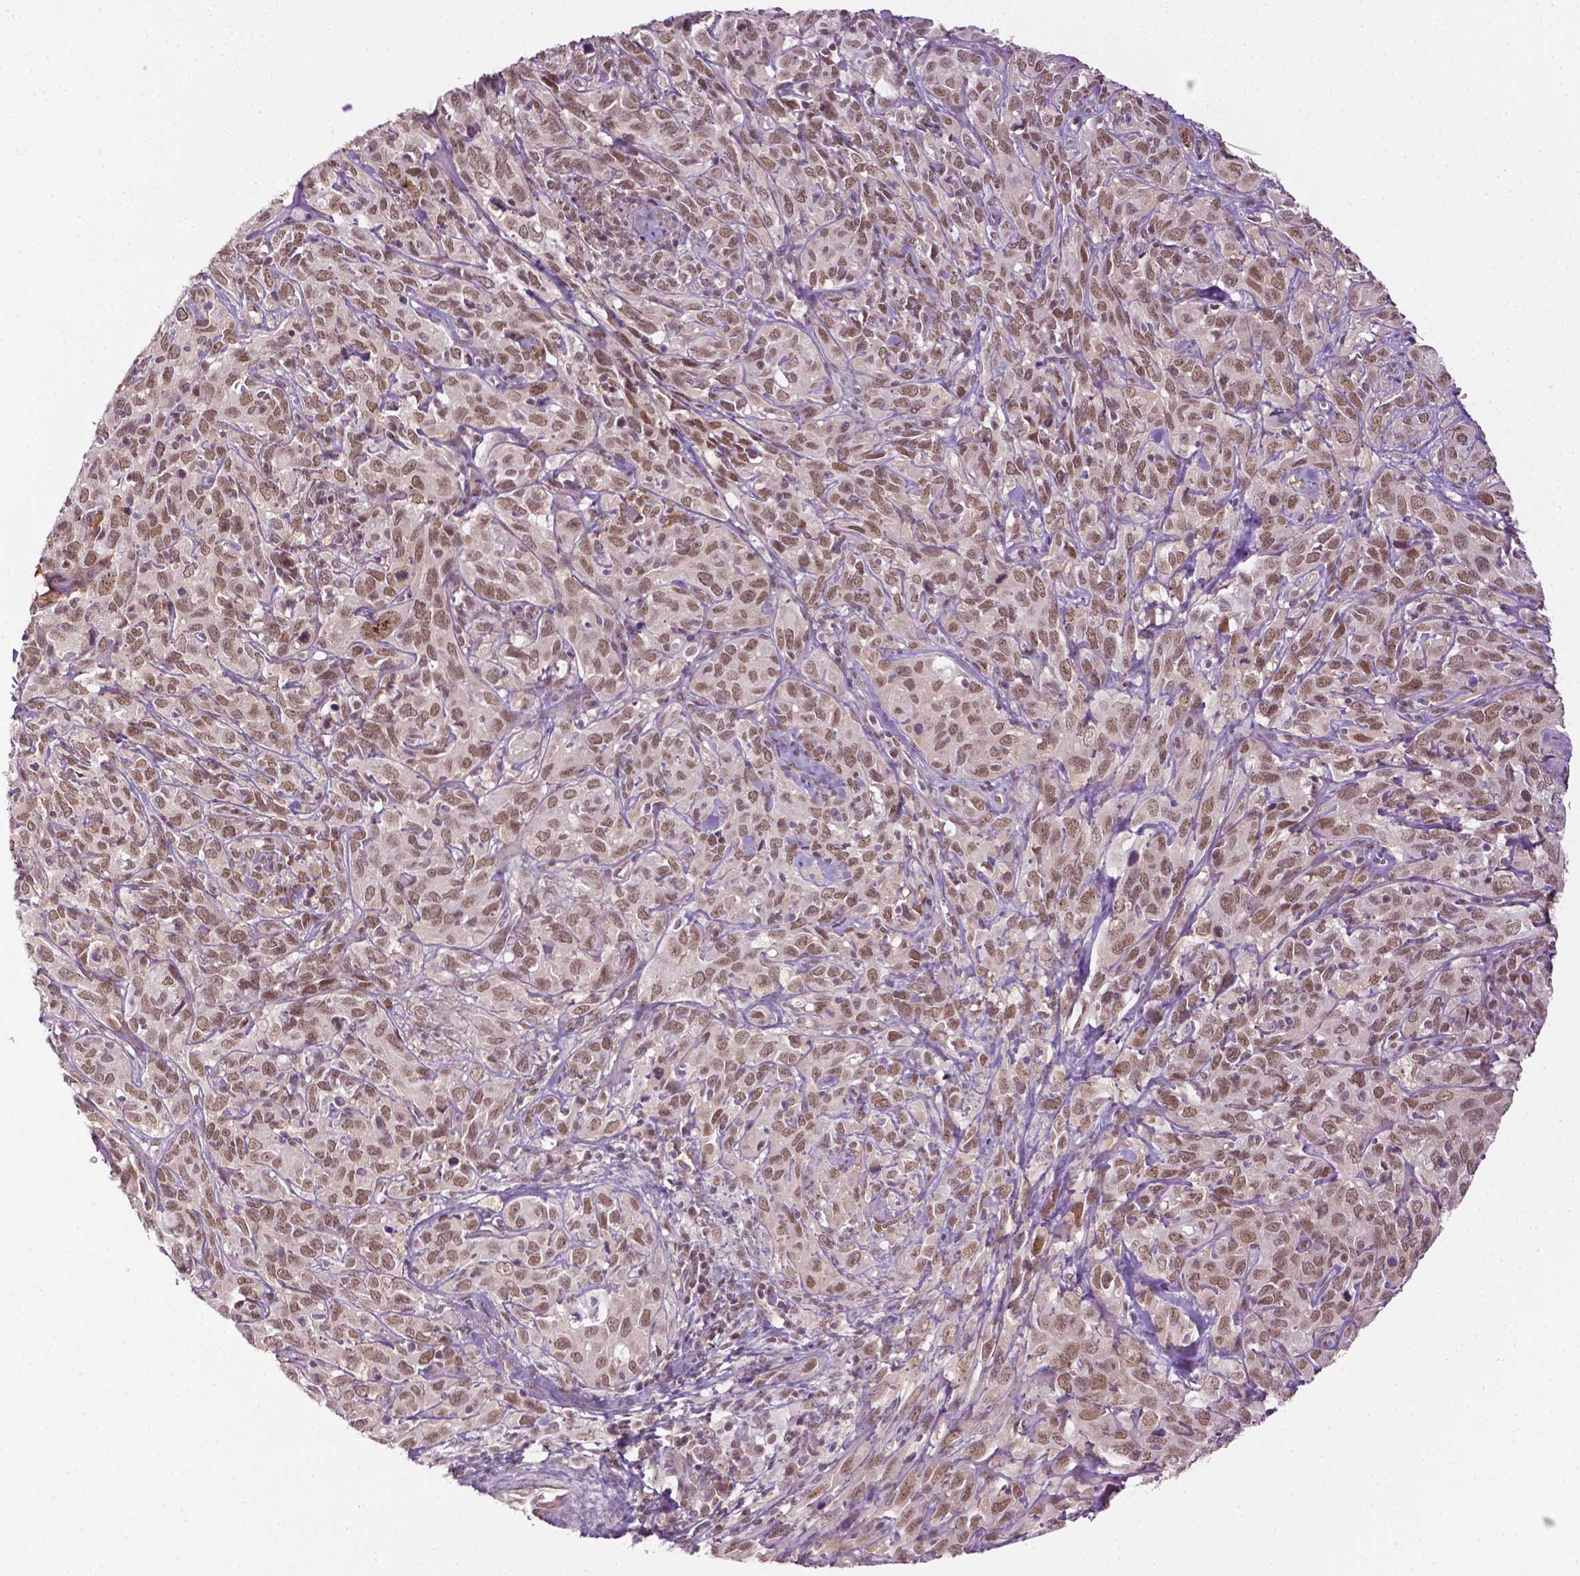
{"staining": {"intensity": "moderate", "quantity": ">75%", "location": "nuclear"}, "tissue": "cervical cancer", "cell_type": "Tumor cells", "image_type": "cancer", "snomed": [{"axis": "morphology", "description": "Normal tissue, NOS"}, {"axis": "morphology", "description": "Squamous cell carcinoma, NOS"}, {"axis": "topography", "description": "Cervix"}], "caption": "An immunohistochemistry (IHC) photomicrograph of tumor tissue is shown. Protein staining in brown shows moderate nuclear positivity in cervical squamous cell carcinoma within tumor cells.", "gene": "UBQLN4", "patient": {"sex": "female", "age": 51}}